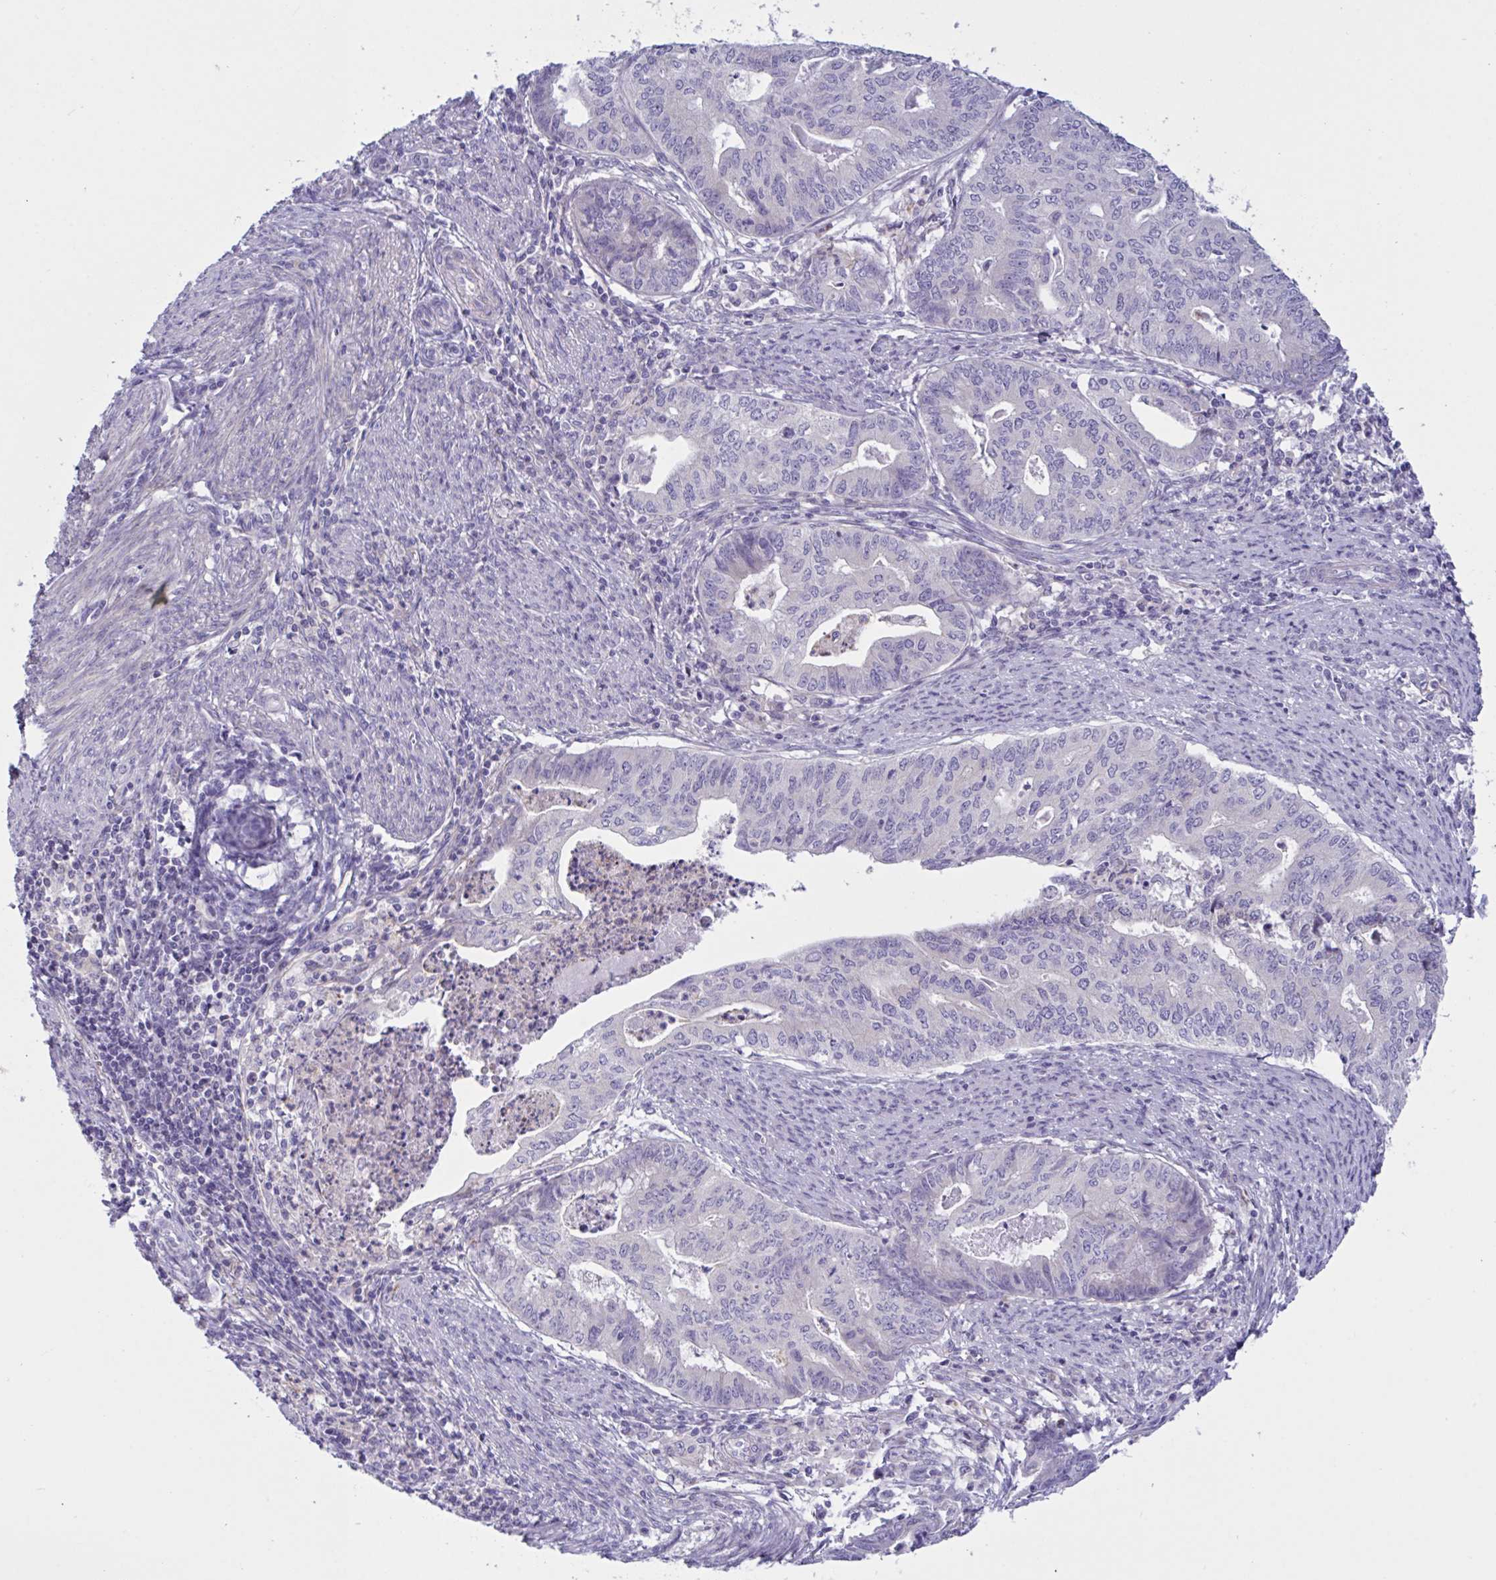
{"staining": {"intensity": "negative", "quantity": "none", "location": "none"}, "tissue": "endometrial cancer", "cell_type": "Tumor cells", "image_type": "cancer", "snomed": [{"axis": "morphology", "description": "Adenocarcinoma, NOS"}, {"axis": "topography", "description": "Endometrium"}], "caption": "Tumor cells are negative for brown protein staining in endometrial cancer. (Brightfield microscopy of DAB (3,3'-diaminobenzidine) immunohistochemistry (IHC) at high magnification).", "gene": "OXLD1", "patient": {"sex": "female", "age": 79}}